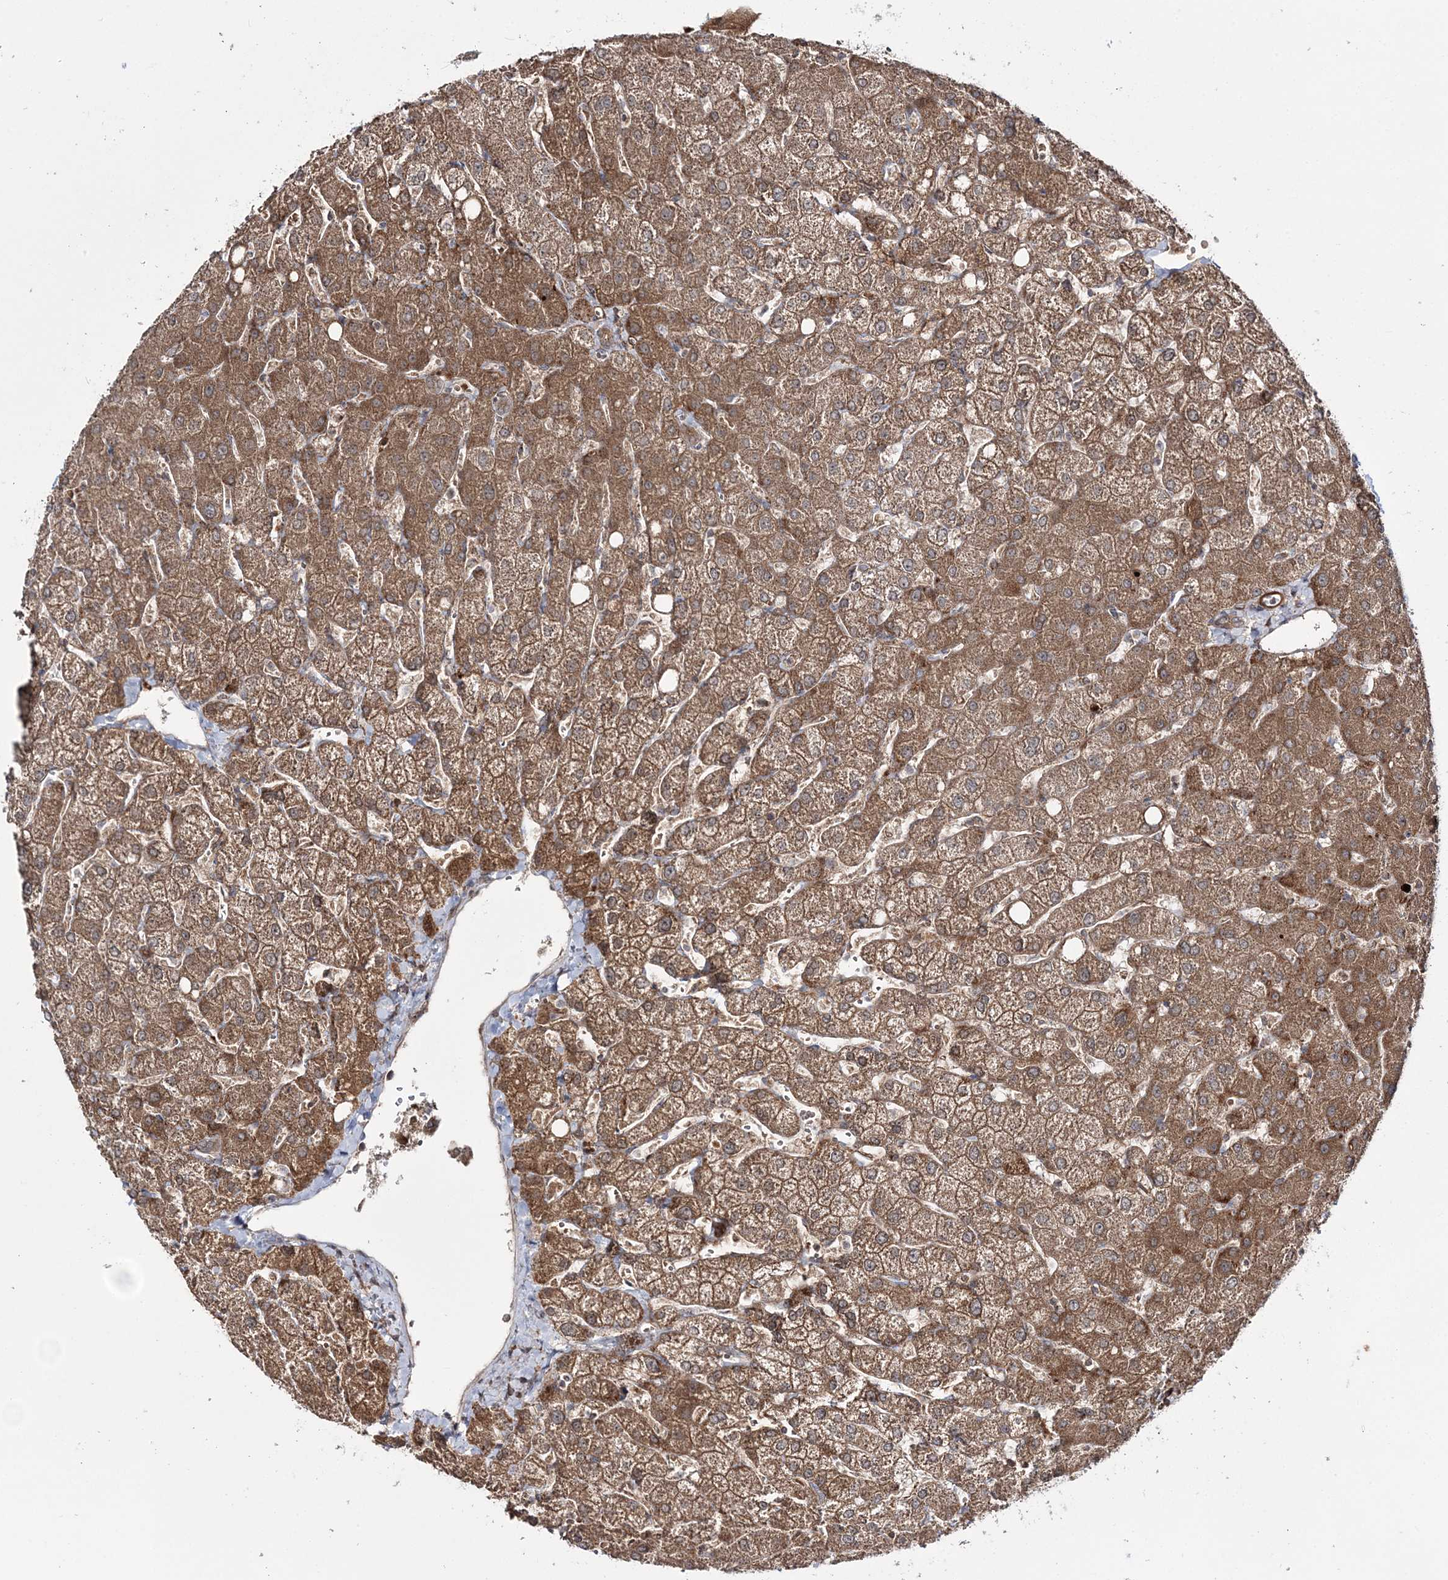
{"staining": {"intensity": "weak", "quantity": "25%-75%", "location": "cytoplasmic/membranous"}, "tissue": "liver", "cell_type": "Cholangiocytes", "image_type": "normal", "snomed": [{"axis": "morphology", "description": "Normal tissue, NOS"}, {"axis": "topography", "description": "Liver"}], "caption": "Liver stained with immunohistochemistry (IHC) reveals weak cytoplasmic/membranous staining in approximately 25%-75% of cholangiocytes.", "gene": "MOCS2", "patient": {"sex": "female", "age": 54}}